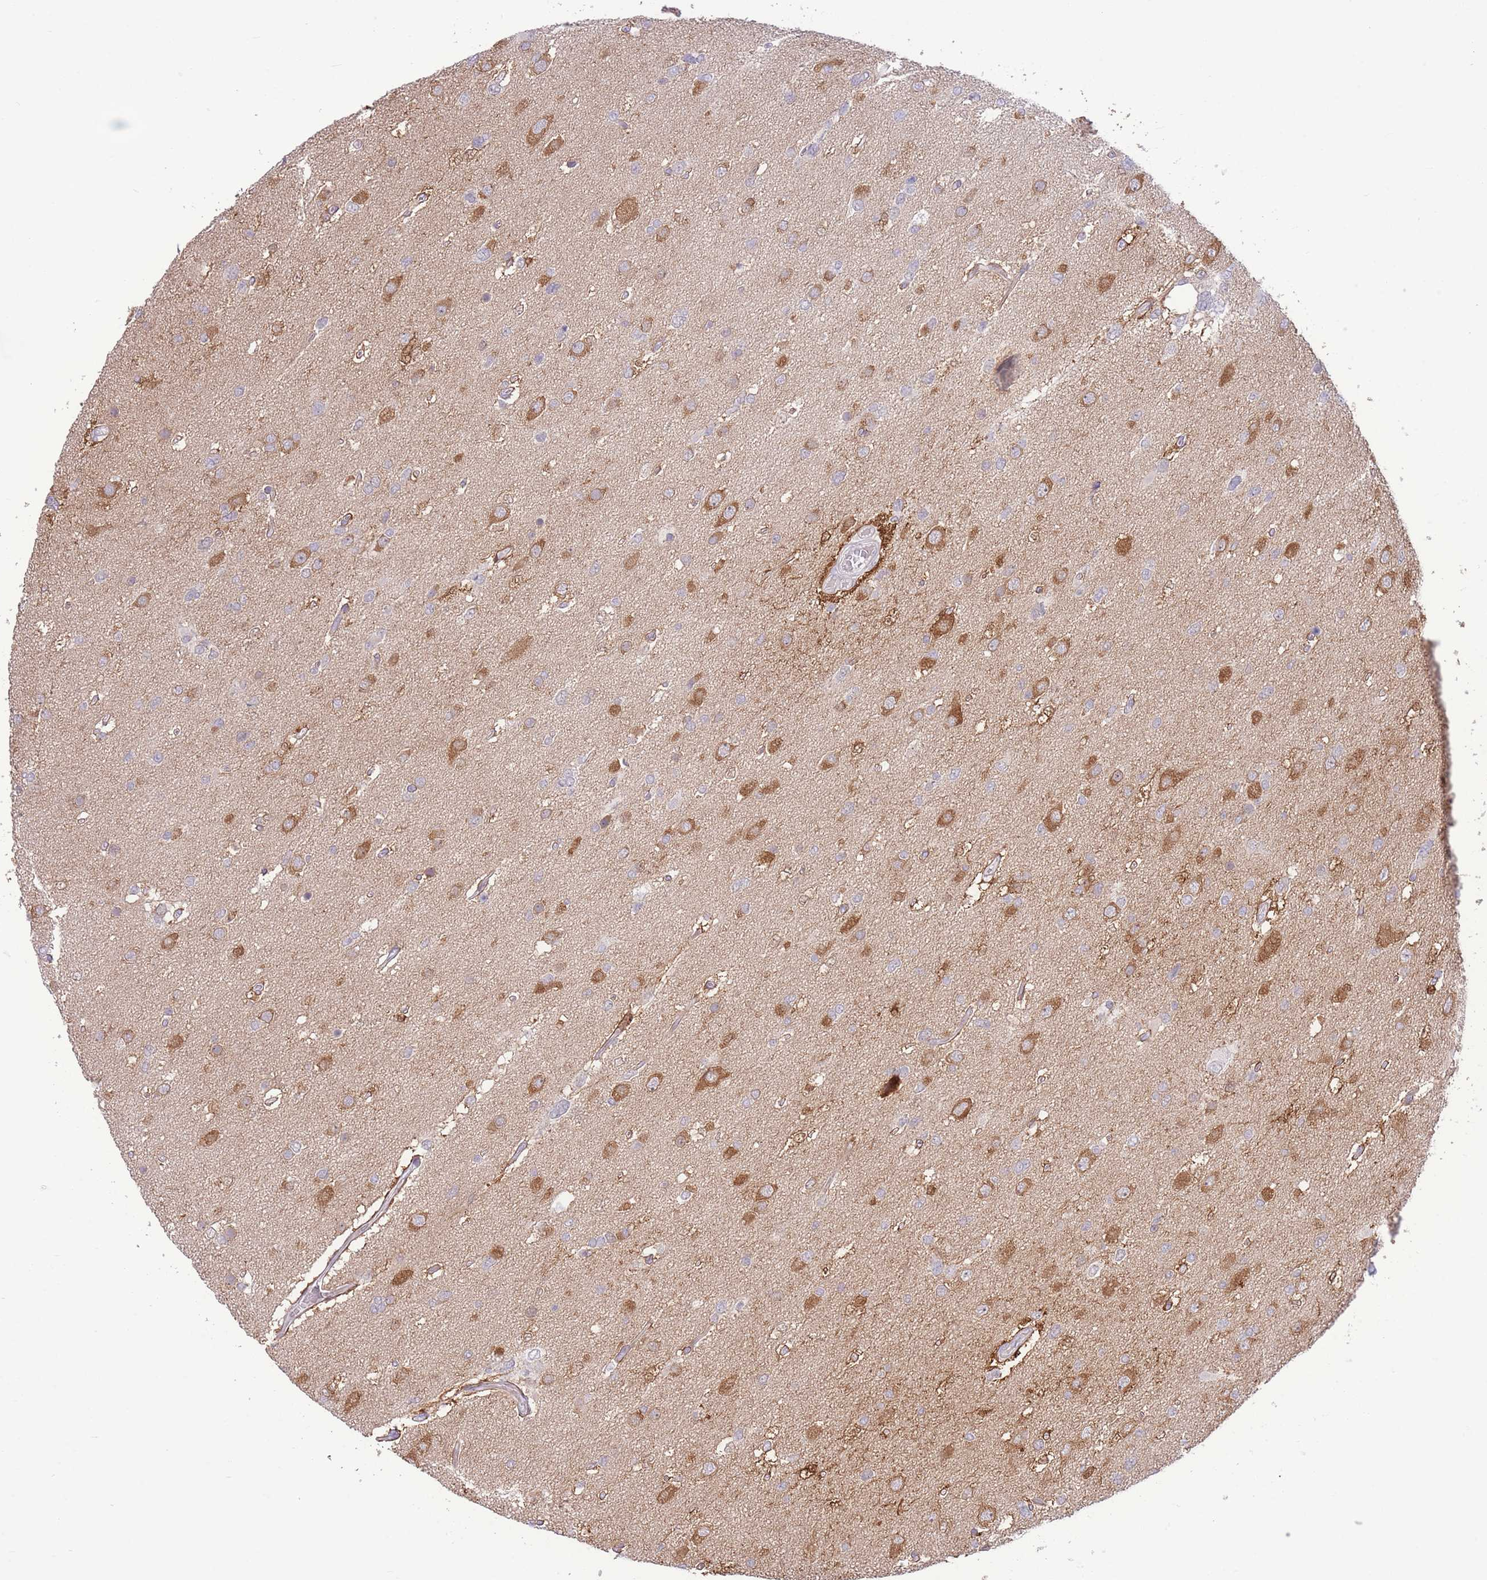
{"staining": {"intensity": "moderate", "quantity": "25%-75%", "location": "cytoplasmic/membranous"}, "tissue": "glioma", "cell_type": "Tumor cells", "image_type": "cancer", "snomed": [{"axis": "morphology", "description": "Glioma, malignant, High grade"}, {"axis": "topography", "description": "Brain"}], "caption": "Protein expression by IHC exhibits moderate cytoplasmic/membranous expression in approximately 25%-75% of tumor cells in malignant high-grade glioma.", "gene": "FBXO46", "patient": {"sex": "male", "age": 53}}